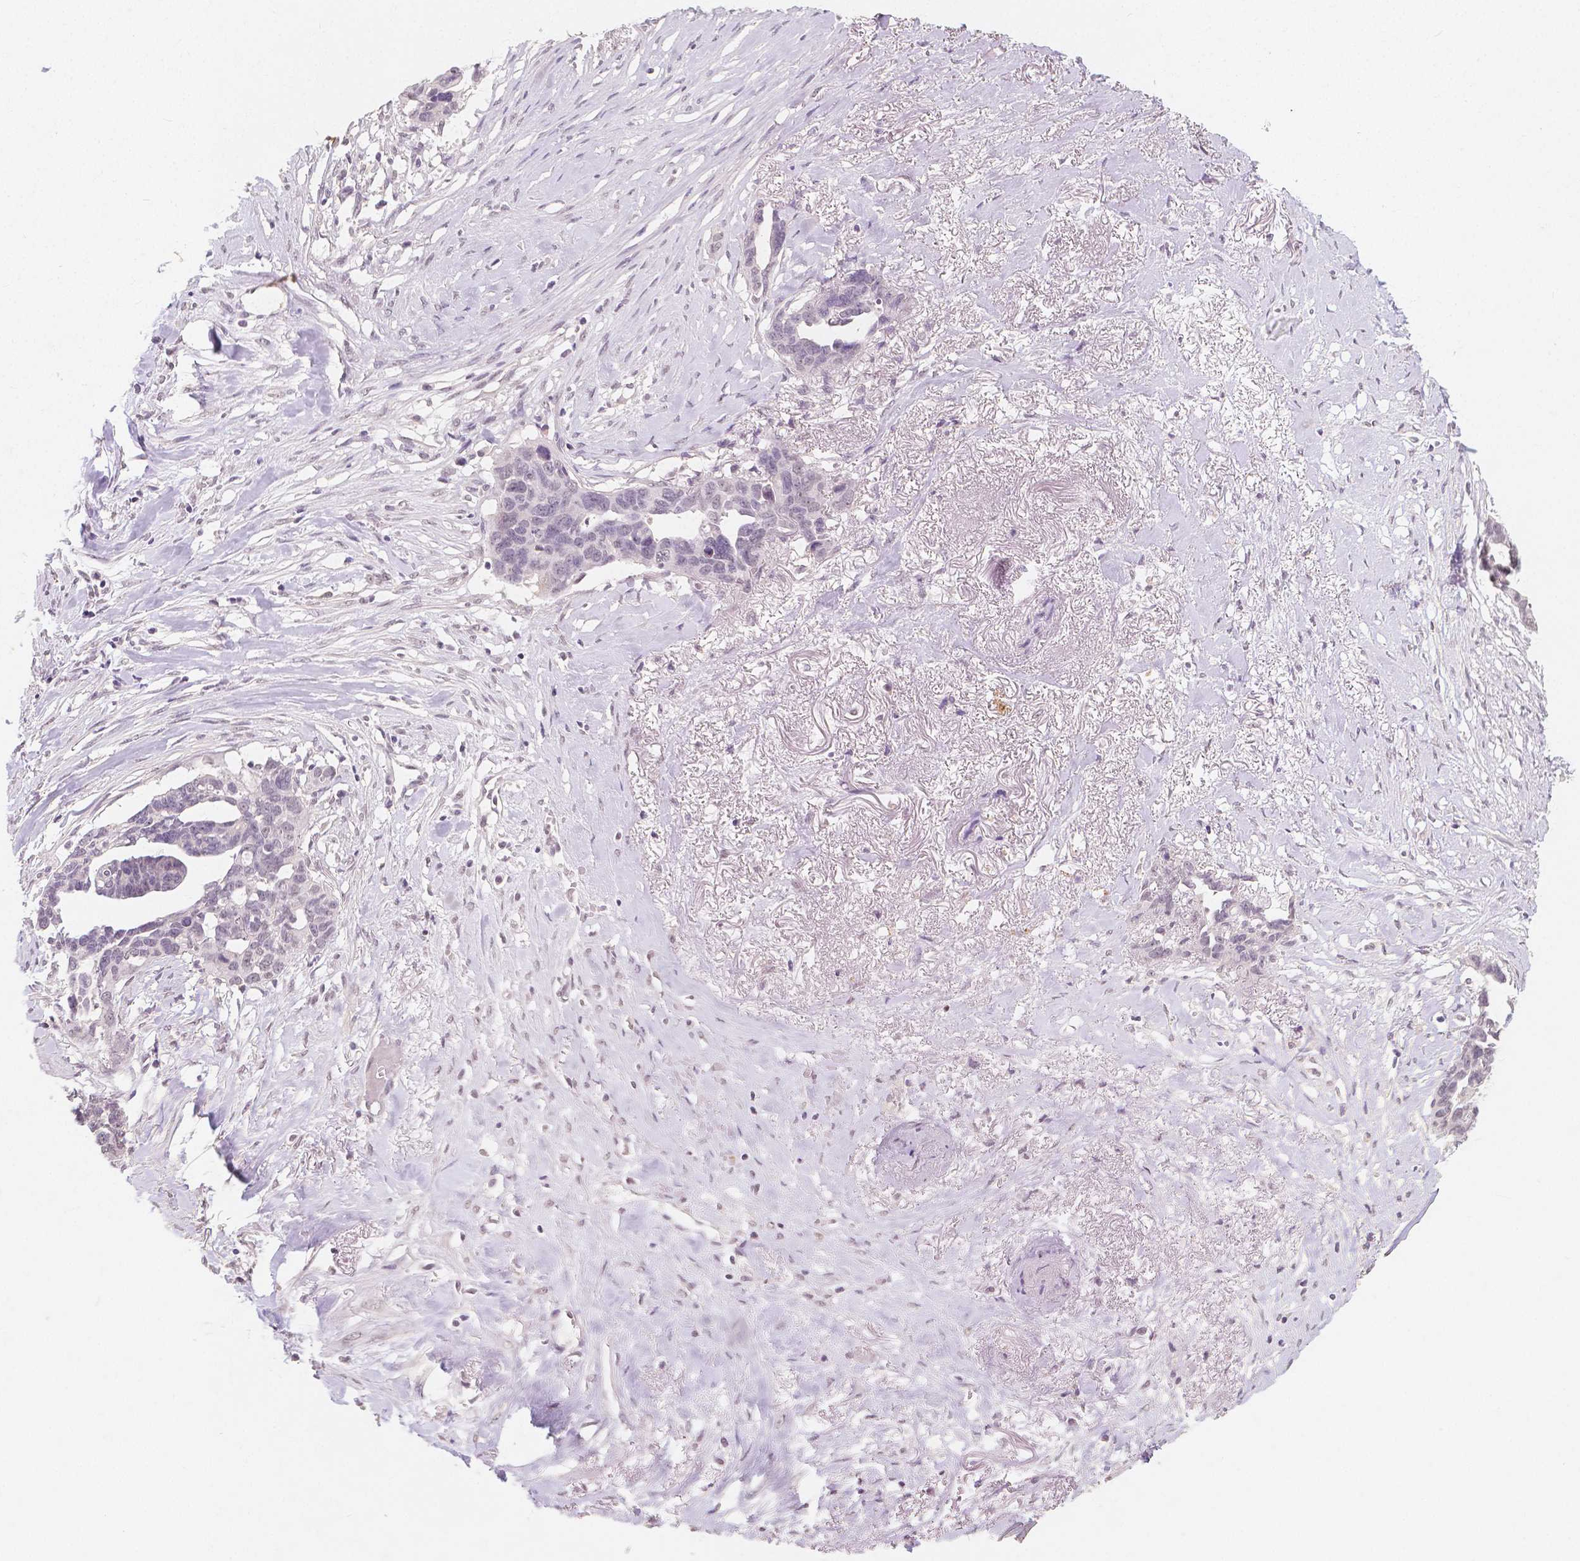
{"staining": {"intensity": "negative", "quantity": "none", "location": "none"}, "tissue": "ovarian cancer", "cell_type": "Tumor cells", "image_type": "cancer", "snomed": [{"axis": "morphology", "description": "Cystadenocarcinoma, serous, NOS"}, {"axis": "topography", "description": "Ovary"}], "caption": "This is a micrograph of immunohistochemistry staining of ovarian cancer, which shows no positivity in tumor cells.", "gene": "NOLC1", "patient": {"sex": "female", "age": 69}}